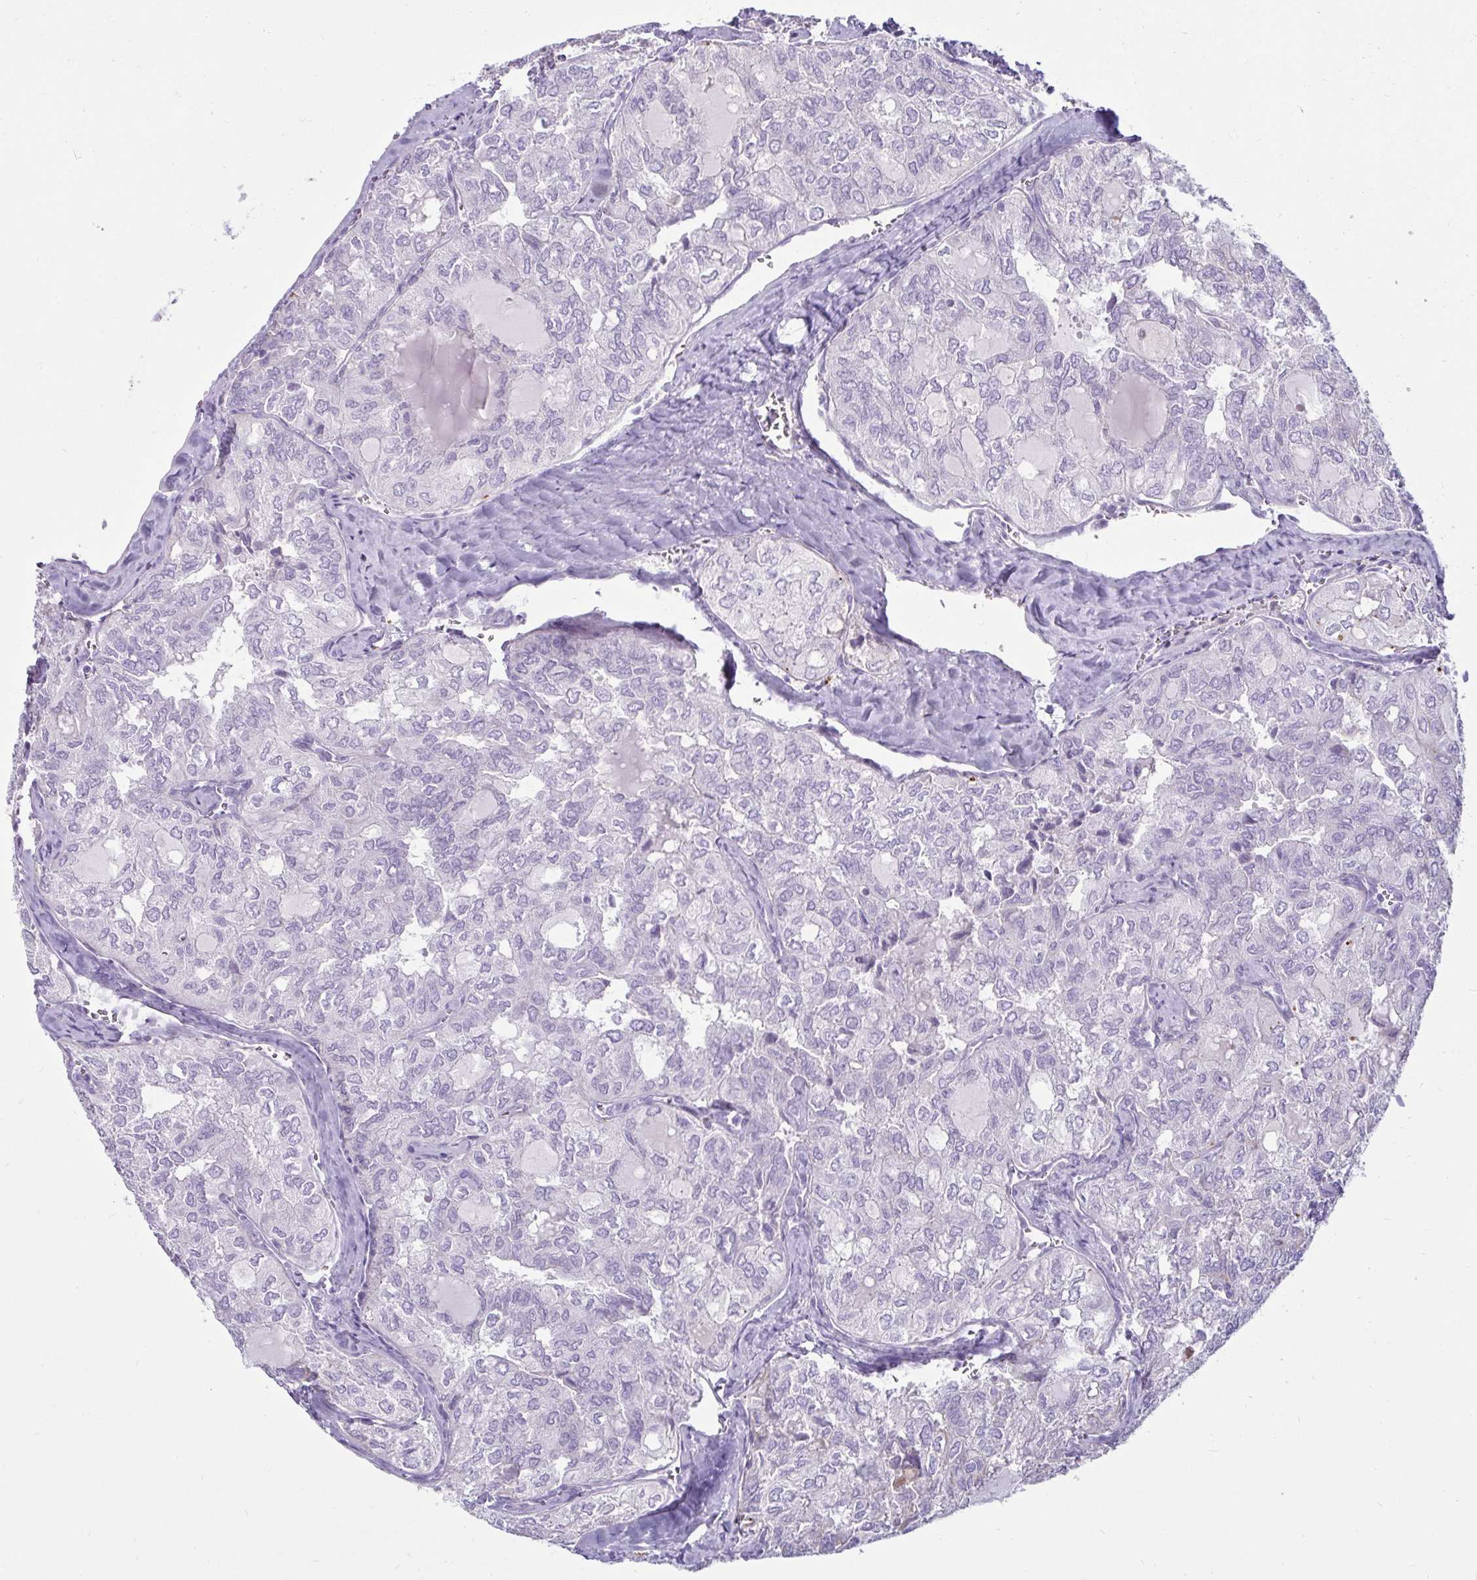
{"staining": {"intensity": "negative", "quantity": "none", "location": "none"}, "tissue": "thyroid cancer", "cell_type": "Tumor cells", "image_type": "cancer", "snomed": [{"axis": "morphology", "description": "Follicular adenoma carcinoma, NOS"}, {"axis": "topography", "description": "Thyroid gland"}], "caption": "An image of human thyroid cancer is negative for staining in tumor cells.", "gene": "CTSZ", "patient": {"sex": "male", "age": 75}}